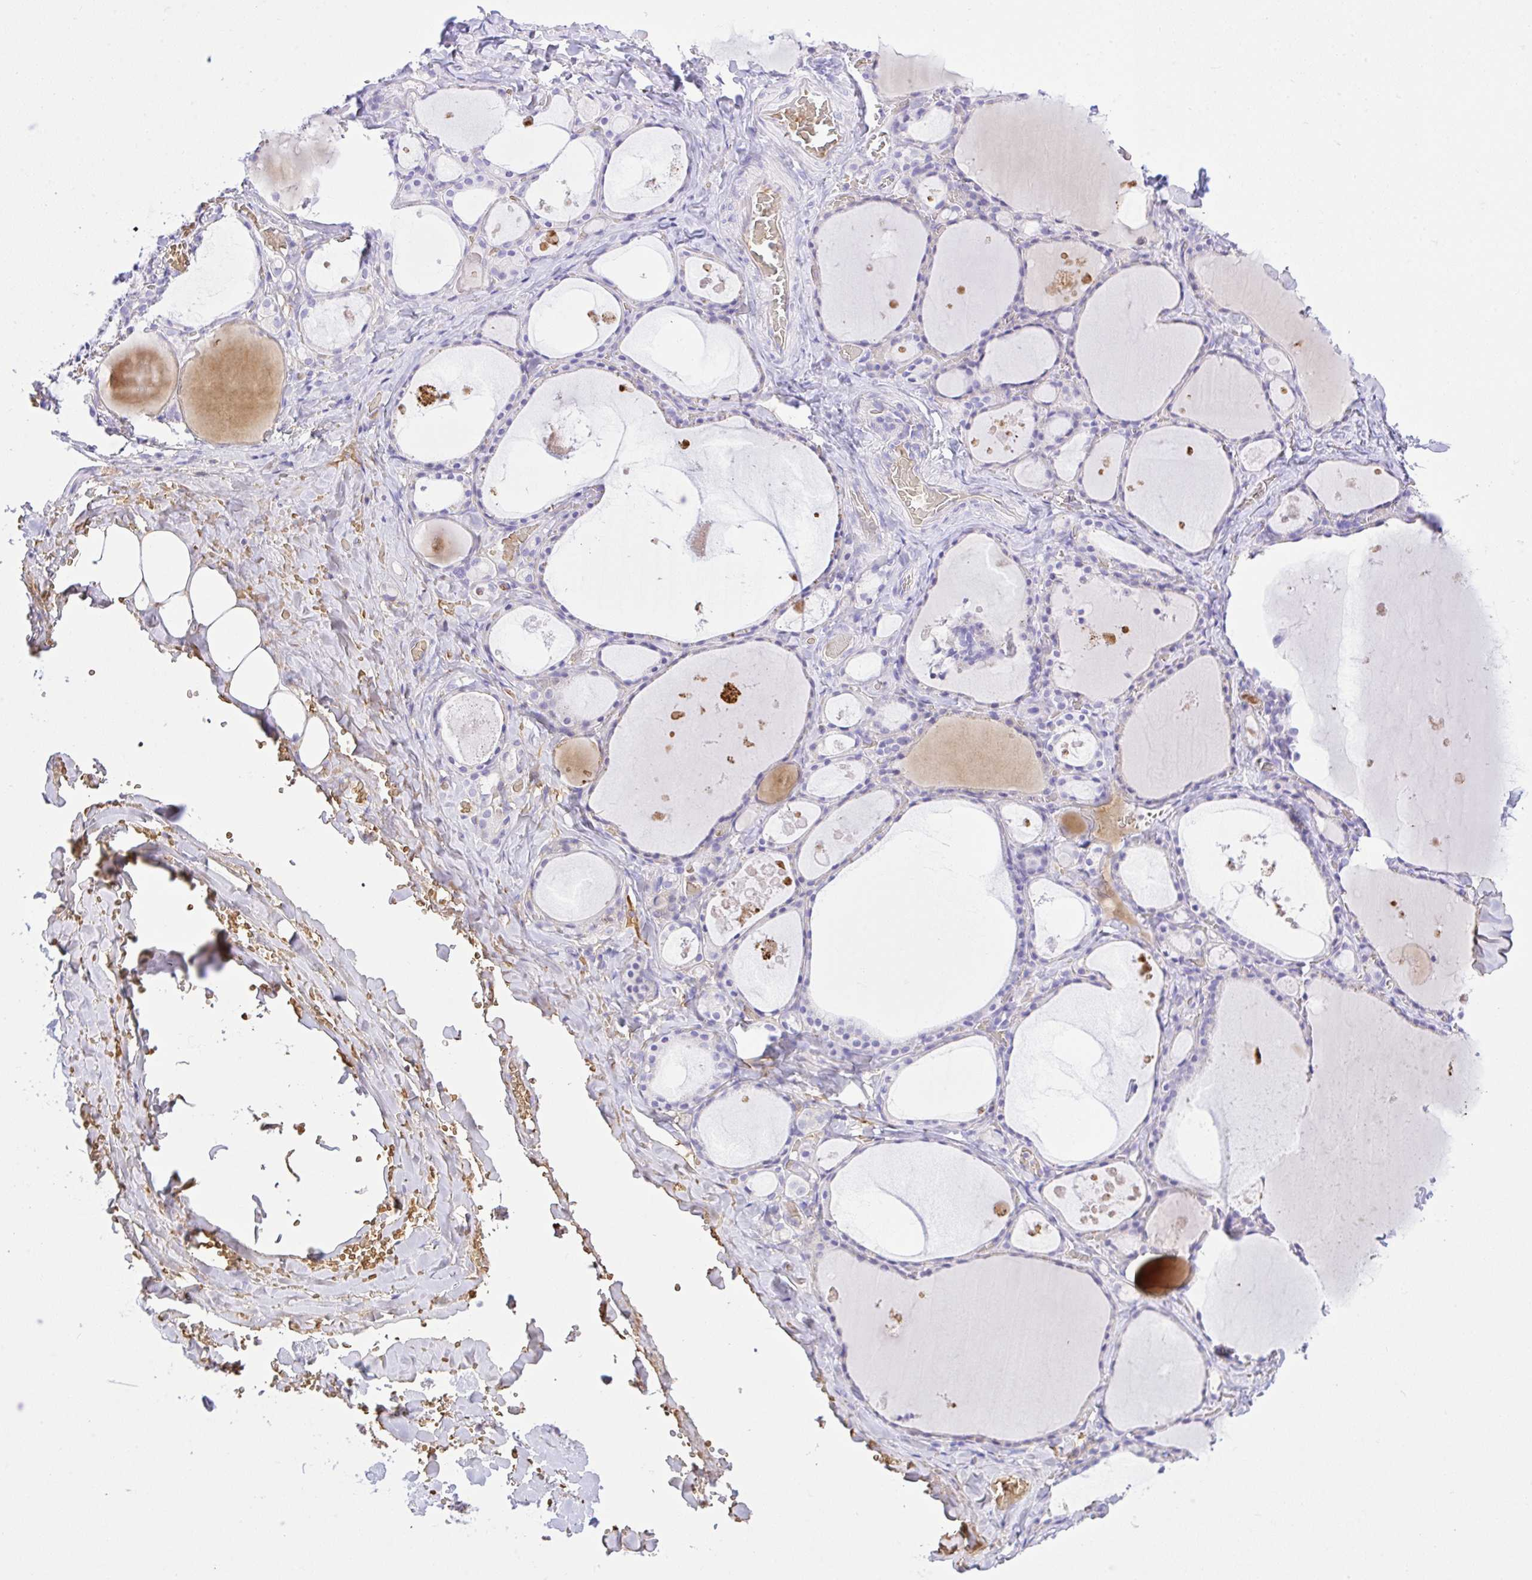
{"staining": {"intensity": "negative", "quantity": "none", "location": "none"}, "tissue": "thyroid gland", "cell_type": "Glandular cells", "image_type": "normal", "snomed": [{"axis": "morphology", "description": "Normal tissue, NOS"}, {"axis": "topography", "description": "Thyroid gland"}], "caption": "Glandular cells show no significant protein expression in benign thyroid gland.", "gene": "ZNF221", "patient": {"sex": "male", "age": 56}}